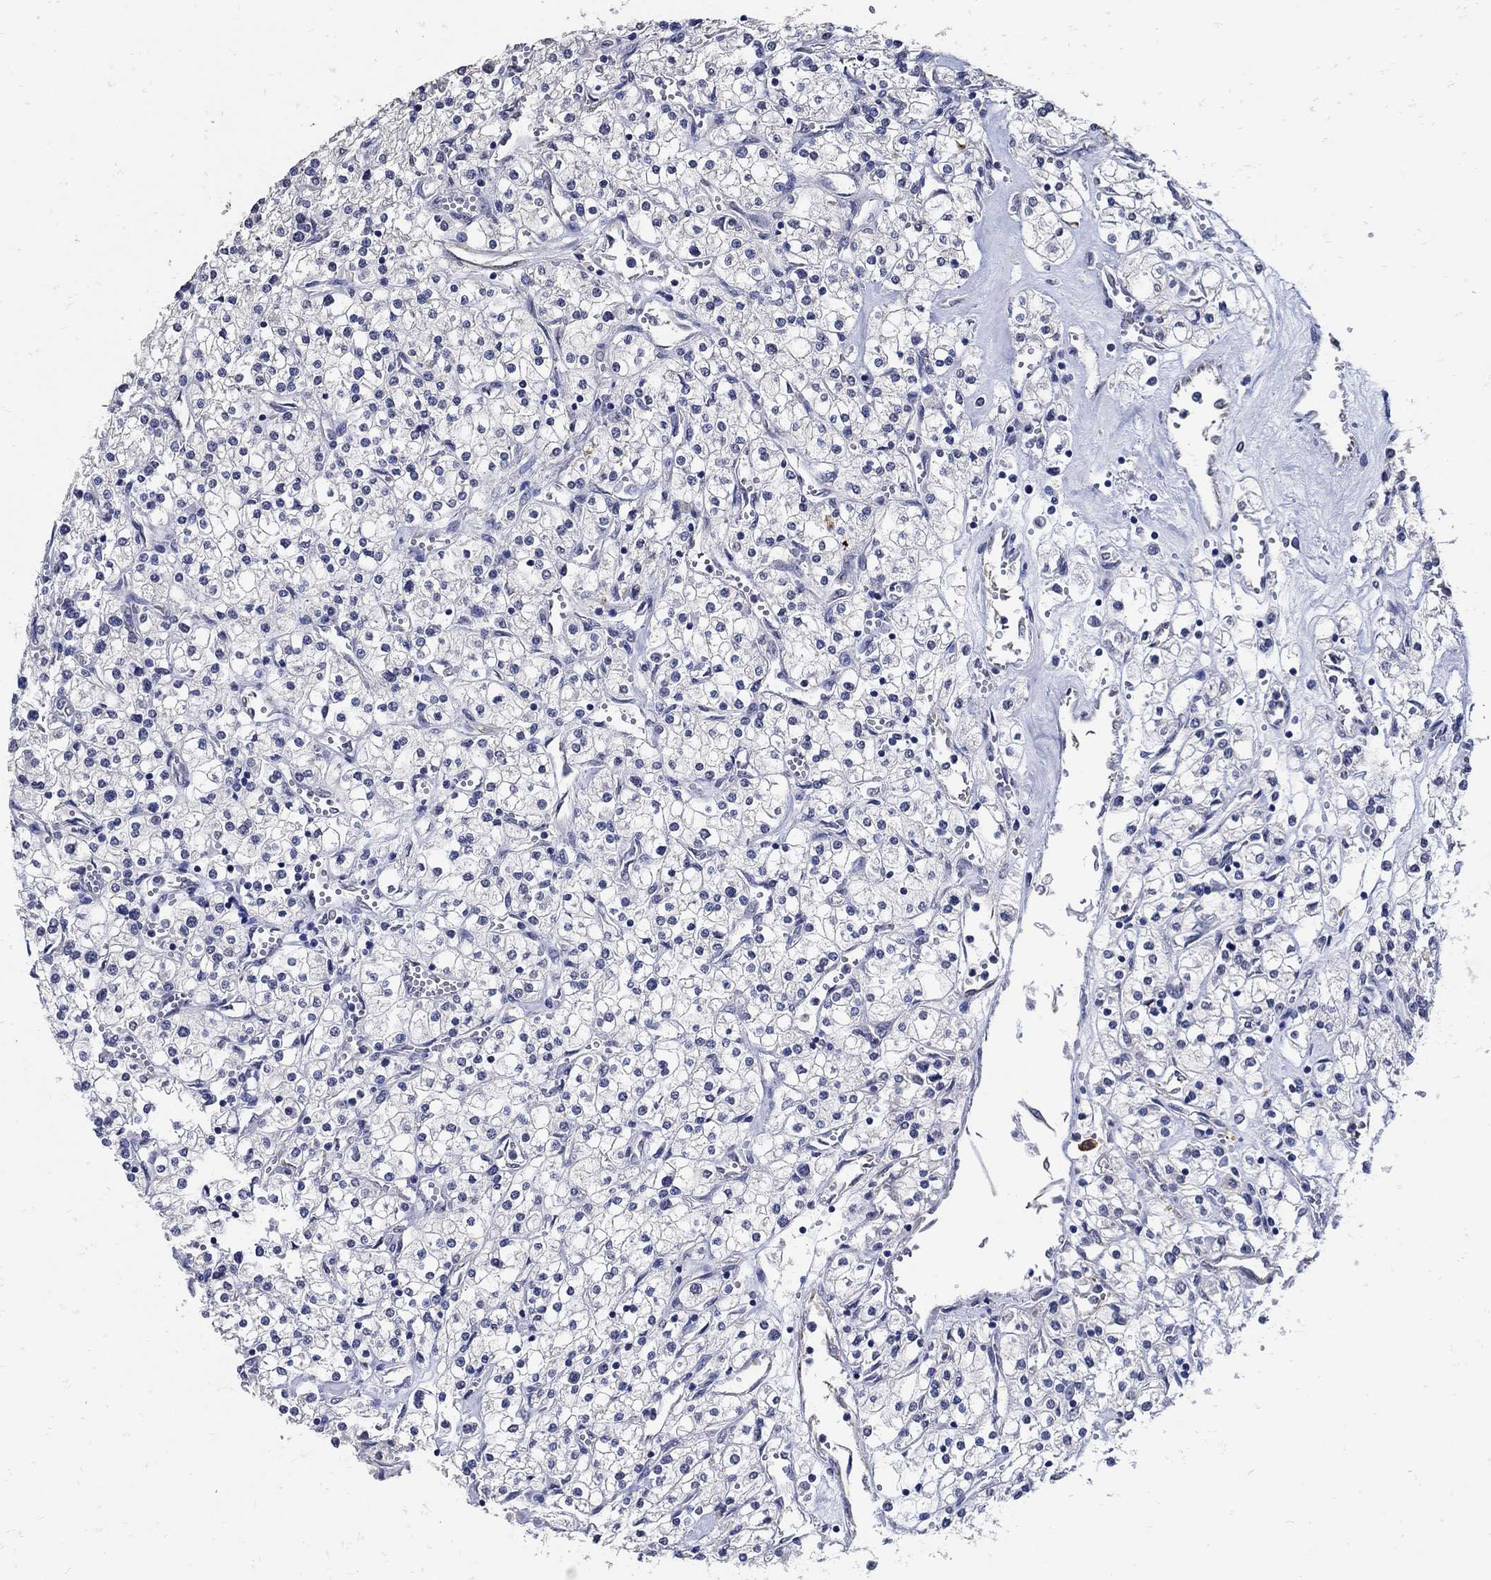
{"staining": {"intensity": "negative", "quantity": "none", "location": "none"}, "tissue": "renal cancer", "cell_type": "Tumor cells", "image_type": "cancer", "snomed": [{"axis": "morphology", "description": "Adenocarcinoma, NOS"}, {"axis": "topography", "description": "Kidney"}], "caption": "The immunohistochemistry (IHC) photomicrograph has no significant staining in tumor cells of renal cancer (adenocarcinoma) tissue.", "gene": "KCNN3", "patient": {"sex": "male", "age": 80}}